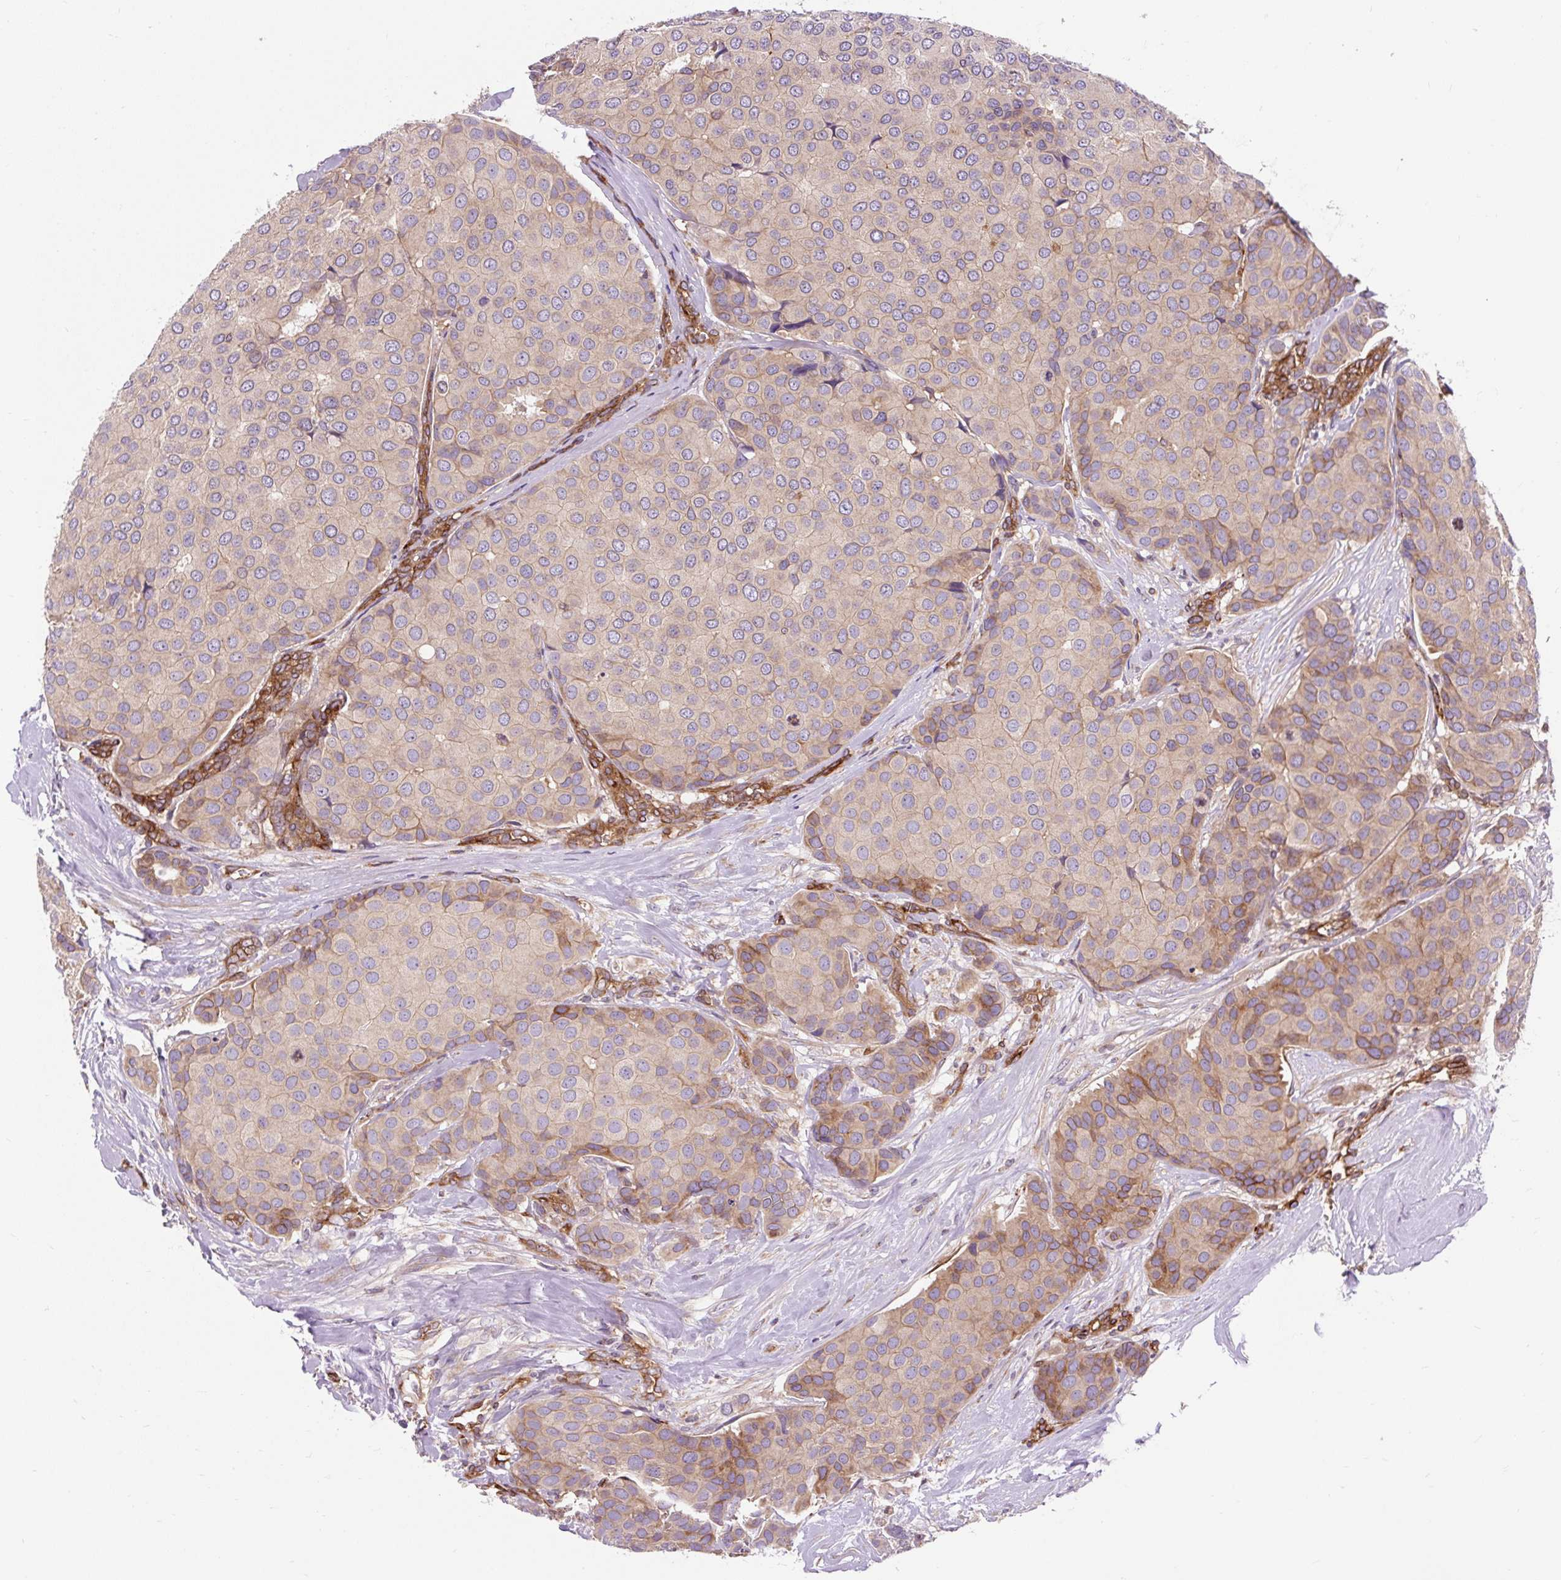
{"staining": {"intensity": "moderate", "quantity": "<25%", "location": "cytoplasmic/membranous"}, "tissue": "breast cancer", "cell_type": "Tumor cells", "image_type": "cancer", "snomed": [{"axis": "morphology", "description": "Duct carcinoma"}, {"axis": "topography", "description": "Breast"}], "caption": "The histopathology image displays staining of invasive ductal carcinoma (breast), revealing moderate cytoplasmic/membranous protein staining (brown color) within tumor cells.", "gene": "PCDHGB3", "patient": {"sex": "female", "age": 70}}